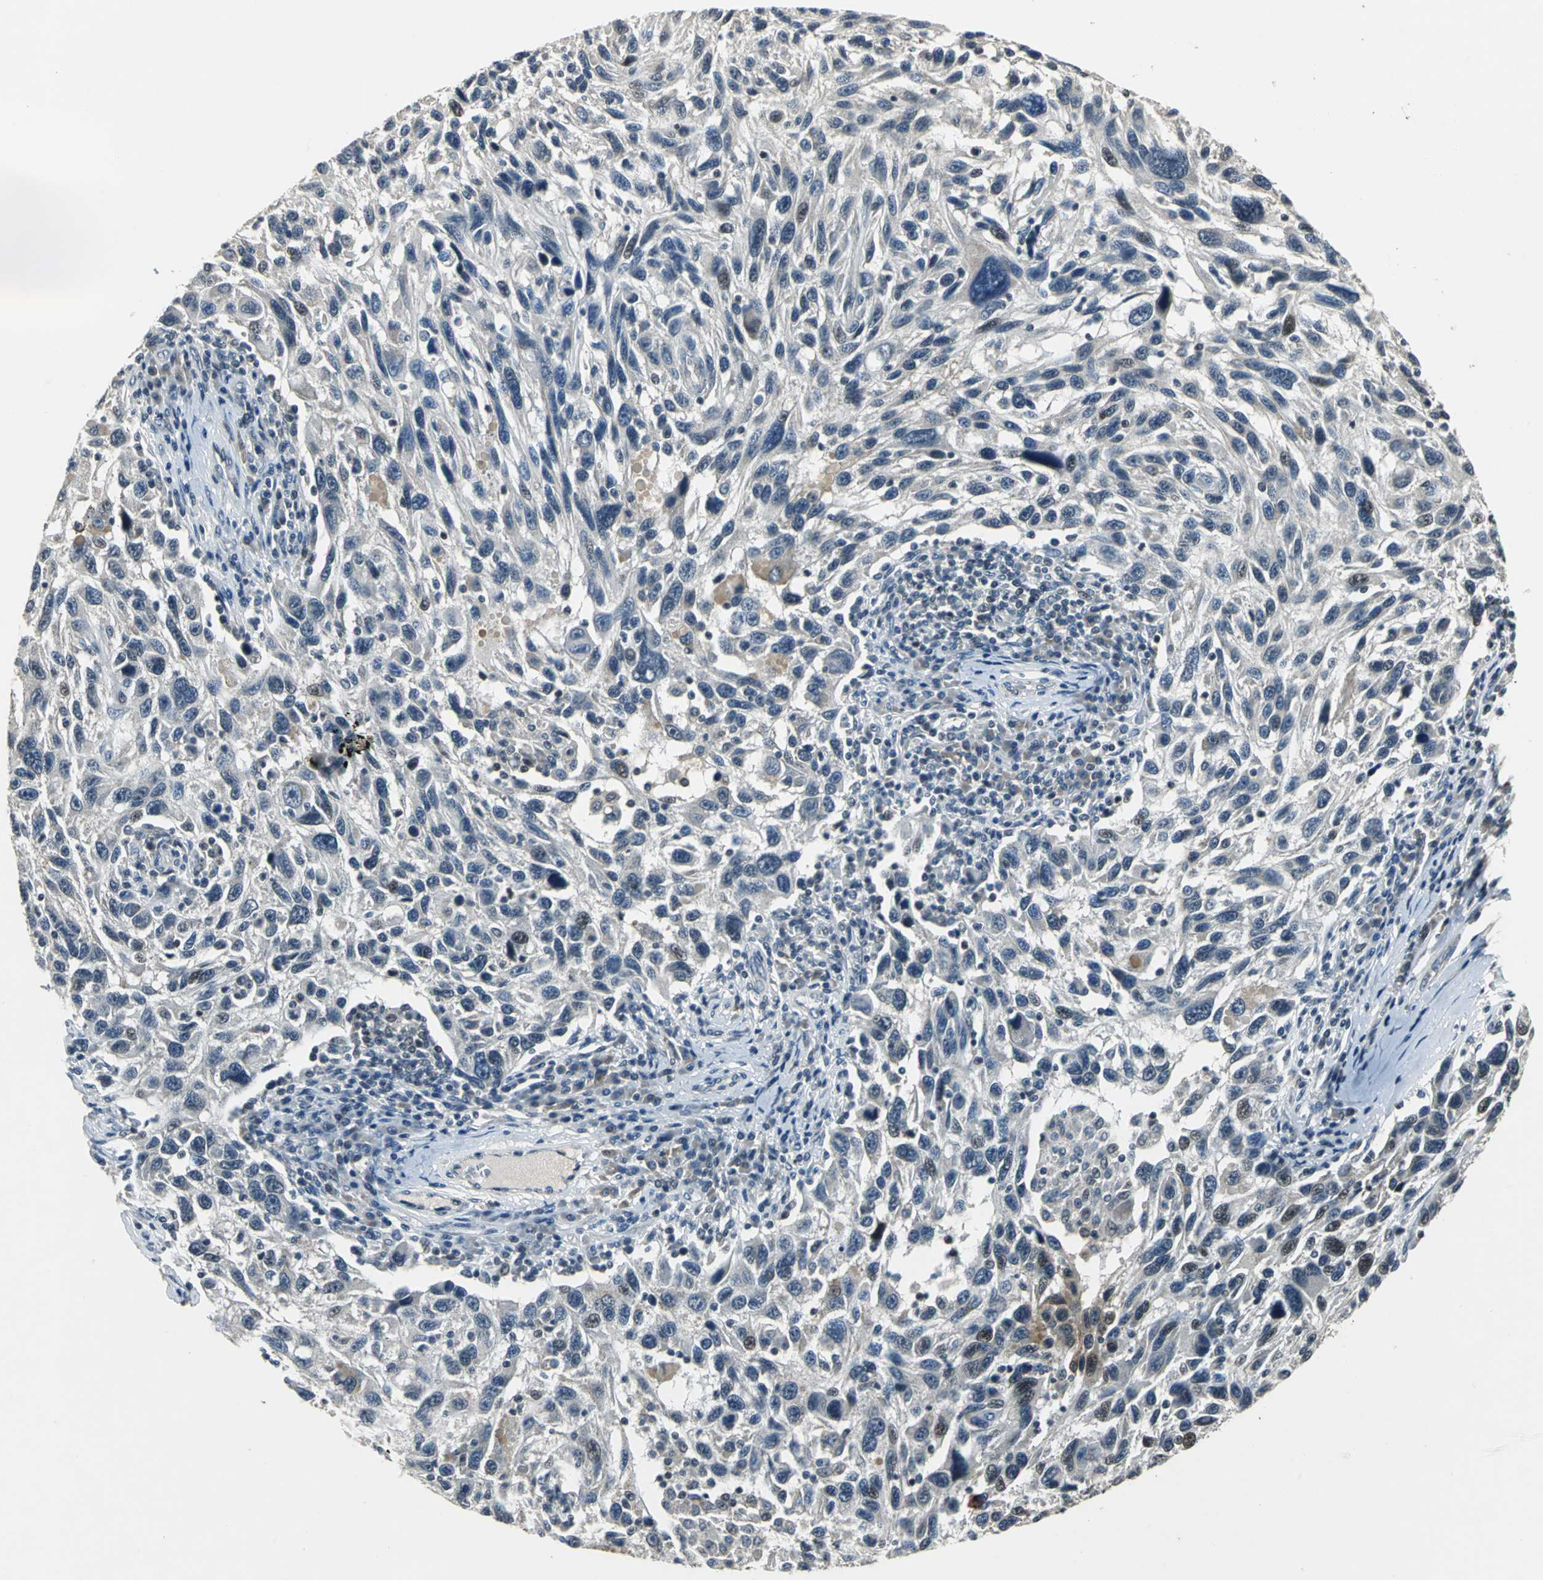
{"staining": {"intensity": "weak", "quantity": "<25%", "location": "cytoplasmic/membranous"}, "tissue": "melanoma", "cell_type": "Tumor cells", "image_type": "cancer", "snomed": [{"axis": "morphology", "description": "Malignant melanoma, NOS"}, {"axis": "topography", "description": "Skin"}], "caption": "Human malignant melanoma stained for a protein using immunohistochemistry shows no expression in tumor cells.", "gene": "JADE3", "patient": {"sex": "male", "age": 53}}